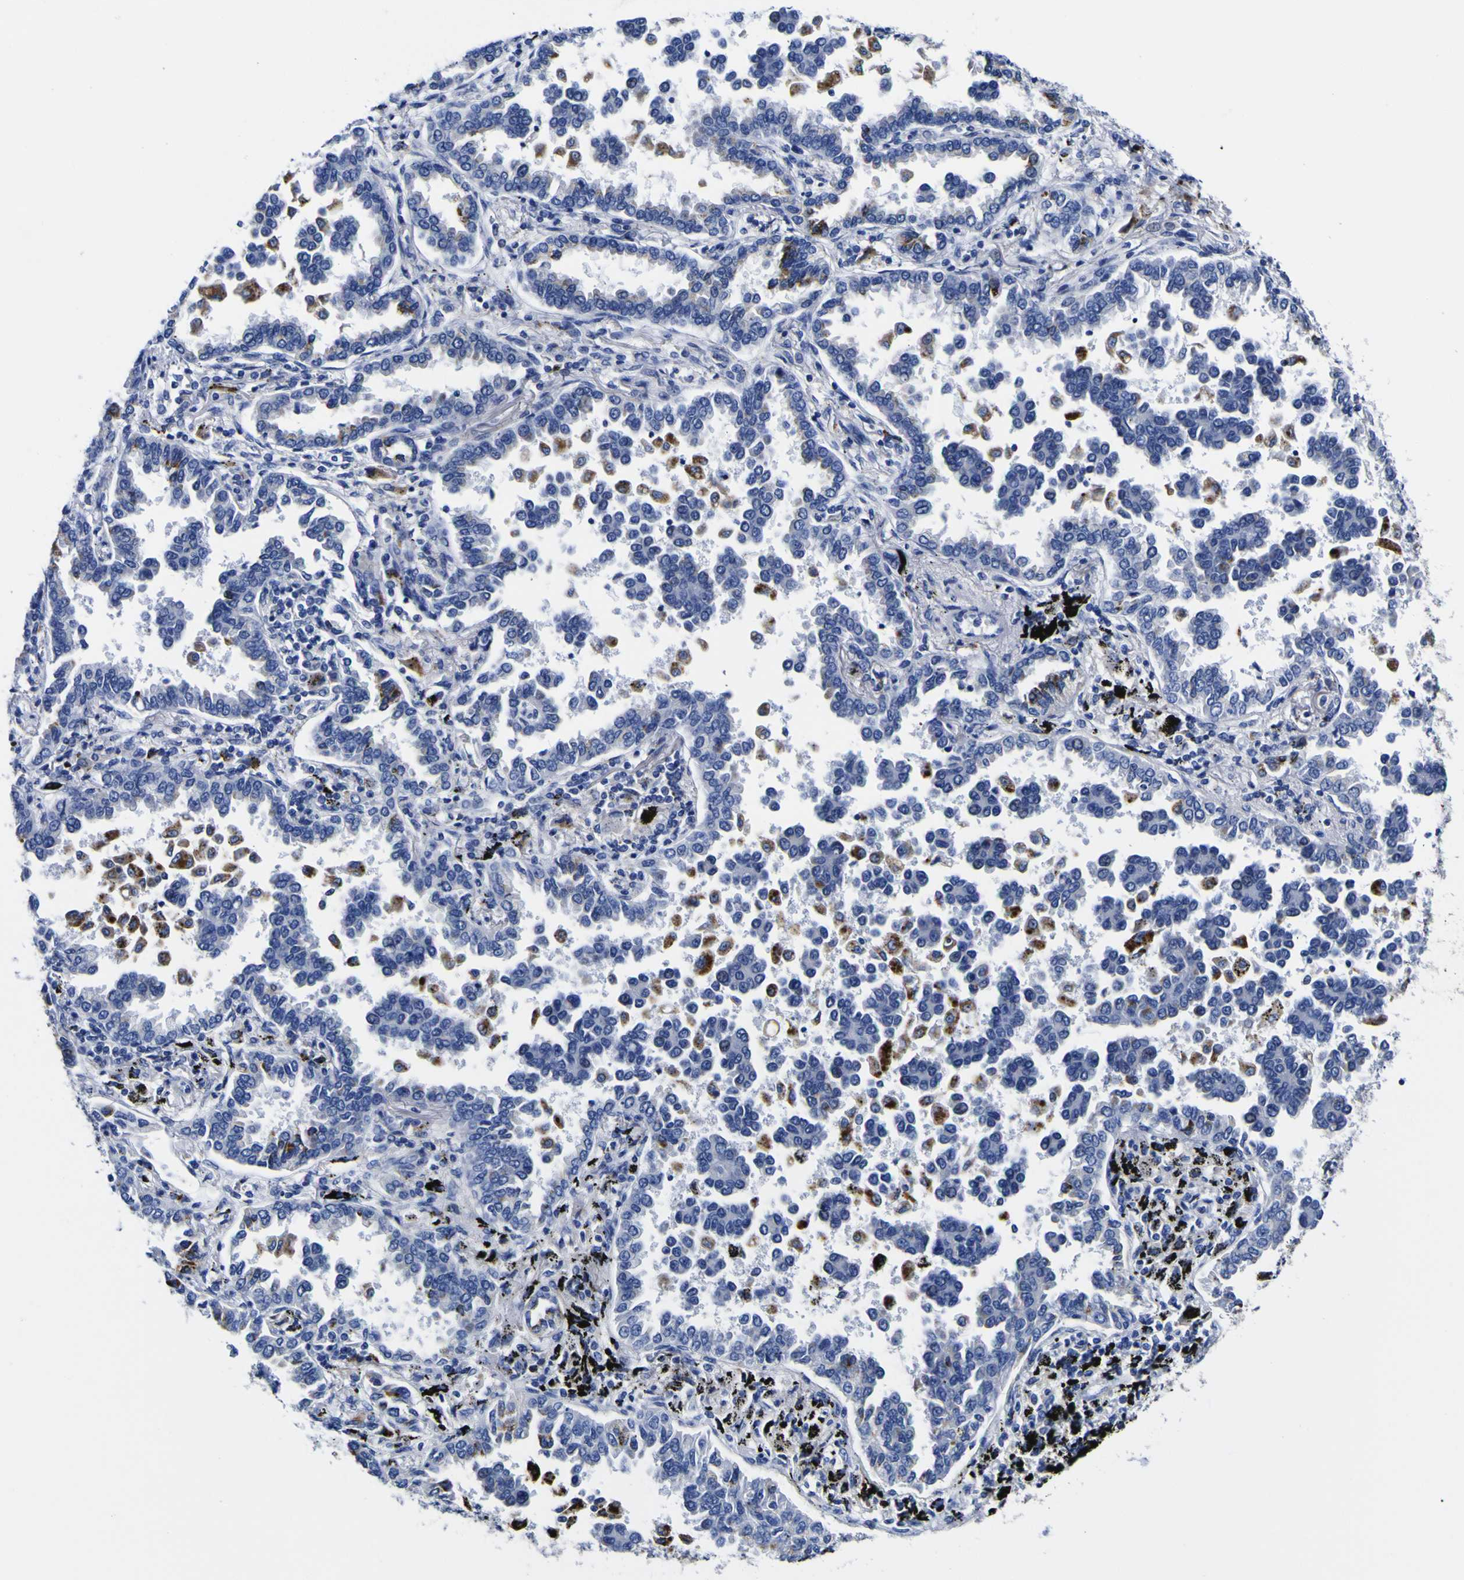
{"staining": {"intensity": "strong", "quantity": "<25%", "location": "cytoplasmic/membranous"}, "tissue": "lung cancer", "cell_type": "Tumor cells", "image_type": "cancer", "snomed": [{"axis": "morphology", "description": "Normal tissue, NOS"}, {"axis": "morphology", "description": "Adenocarcinoma, NOS"}, {"axis": "topography", "description": "Lung"}], "caption": "This is an image of immunohistochemistry (IHC) staining of adenocarcinoma (lung), which shows strong staining in the cytoplasmic/membranous of tumor cells.", "gene": "HLA-DQA1", "patient": {"sex": "male", "age": 59}}